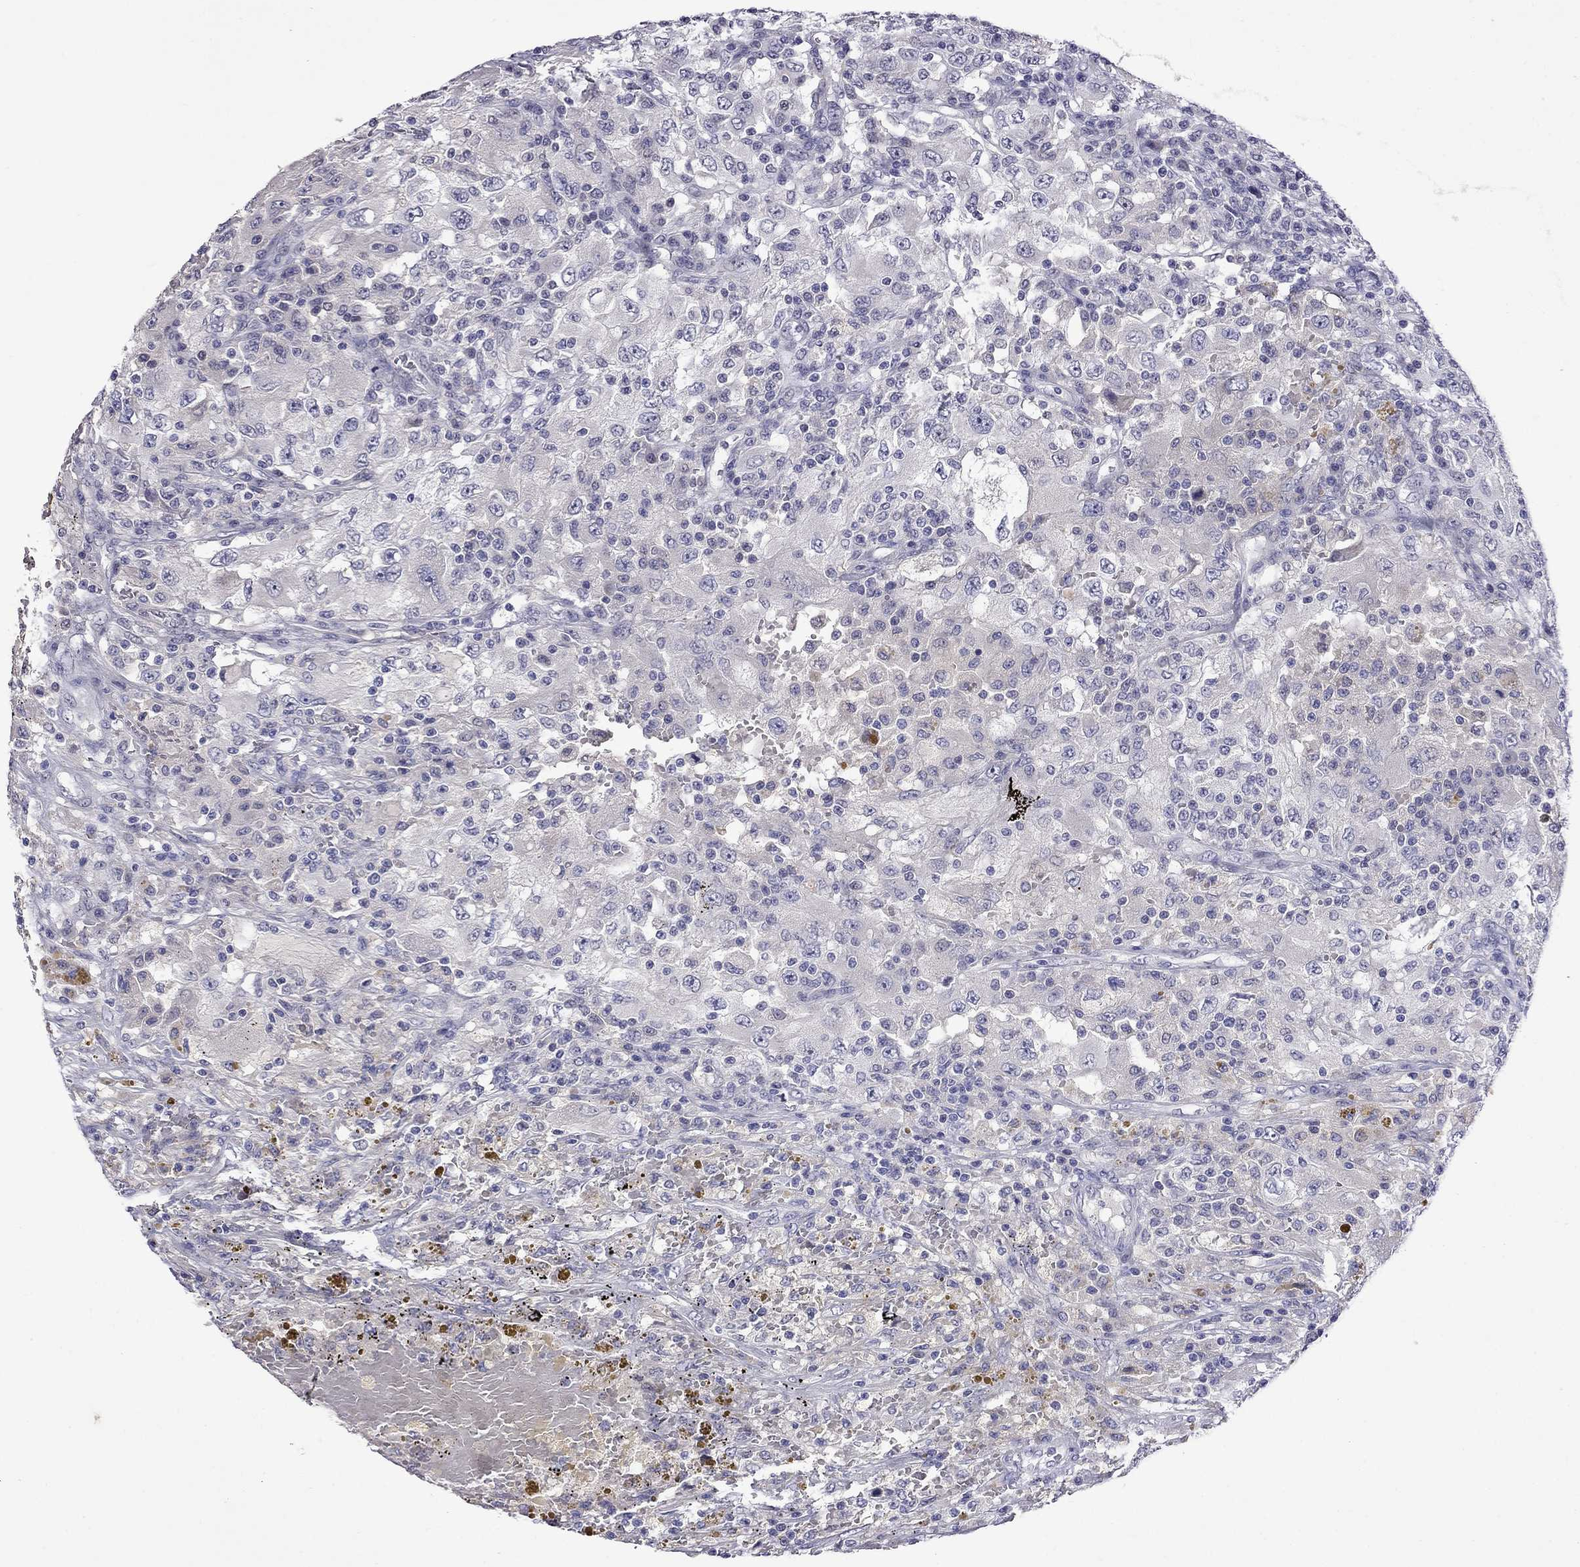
{"staining": {"intensity": "negative", "quantity": "none", "location": "none"}, "tissue": "renal cancer", "cell_type": "Tumor cells", "image_type": "cancer", "snomed": [{"axis": "morphology", "description": "Adenocarcinoma, NOS"}, {"axis": "topography", "description": "Kidney"}], "caption": "A histopathology image of human adenocarcinoma (renal) is negative for staining in tumor cells.", "gene": "STAR", "patient": {"sex": "female", "age": 67}}